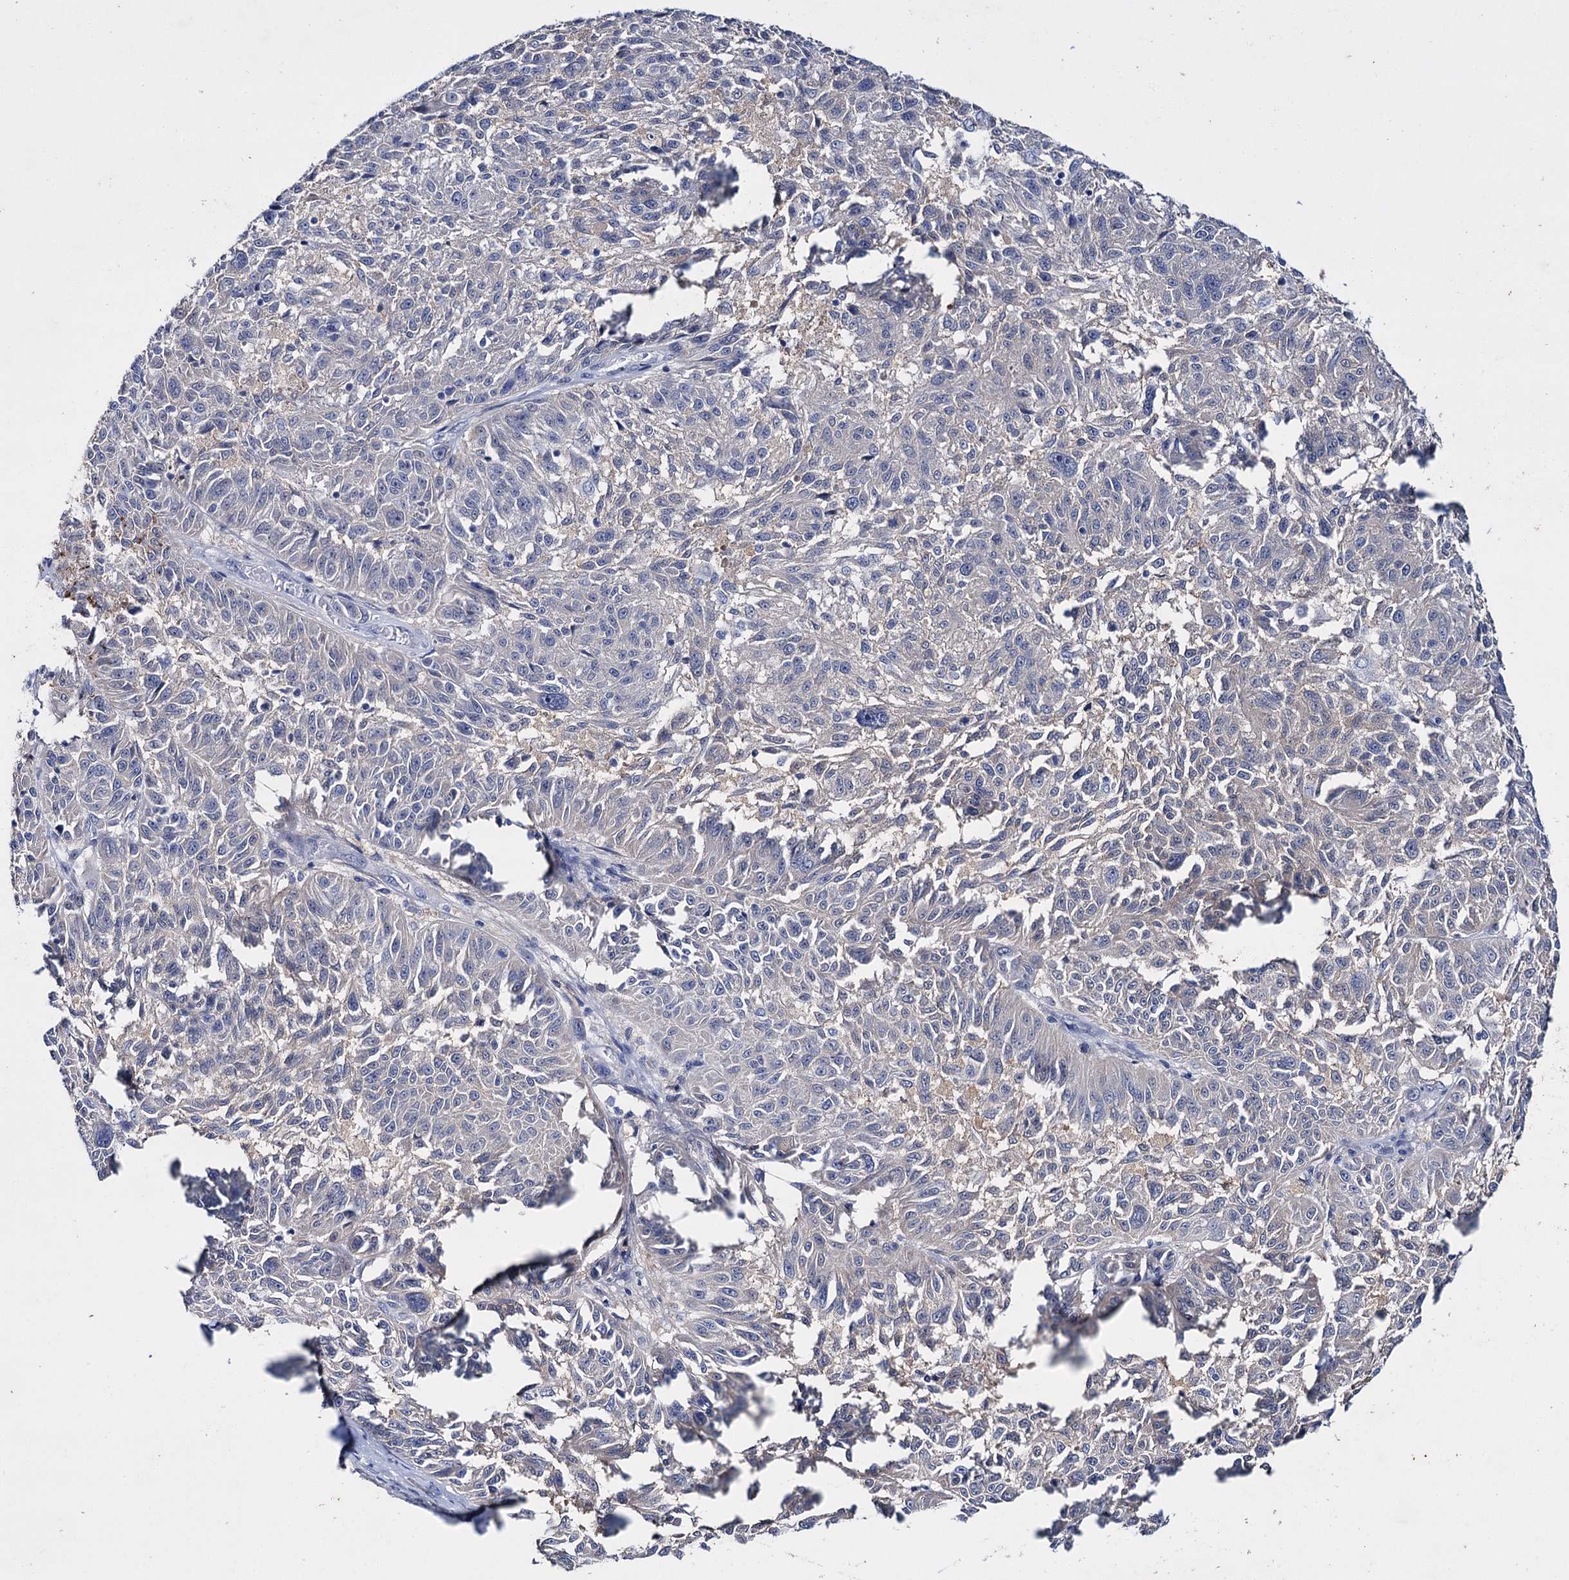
{"staining": {"intensity": "negative", "quantity": "none", "location": "none"}, "tissue": "melanoma", "cell_type": "Tumor cells", "image_type": "cancer", "snomed": [{"axis": "morphology", "description": "Malignant melanoma, NOS"}, {"axis": "topography", "description": "Skin"}], "caption": "Histopathology image shows no significant protein expression in tumor cells of malignant melanoma. The staining was performed using DAB (3,3'-diaminobenzidine) to visualize the protein expression in brown, while the nuclei were stained in blue with hematoxylin (Magnification: 20x).", "gene": "LYZL4", "patient": {"sex": "male", "age": 53}}